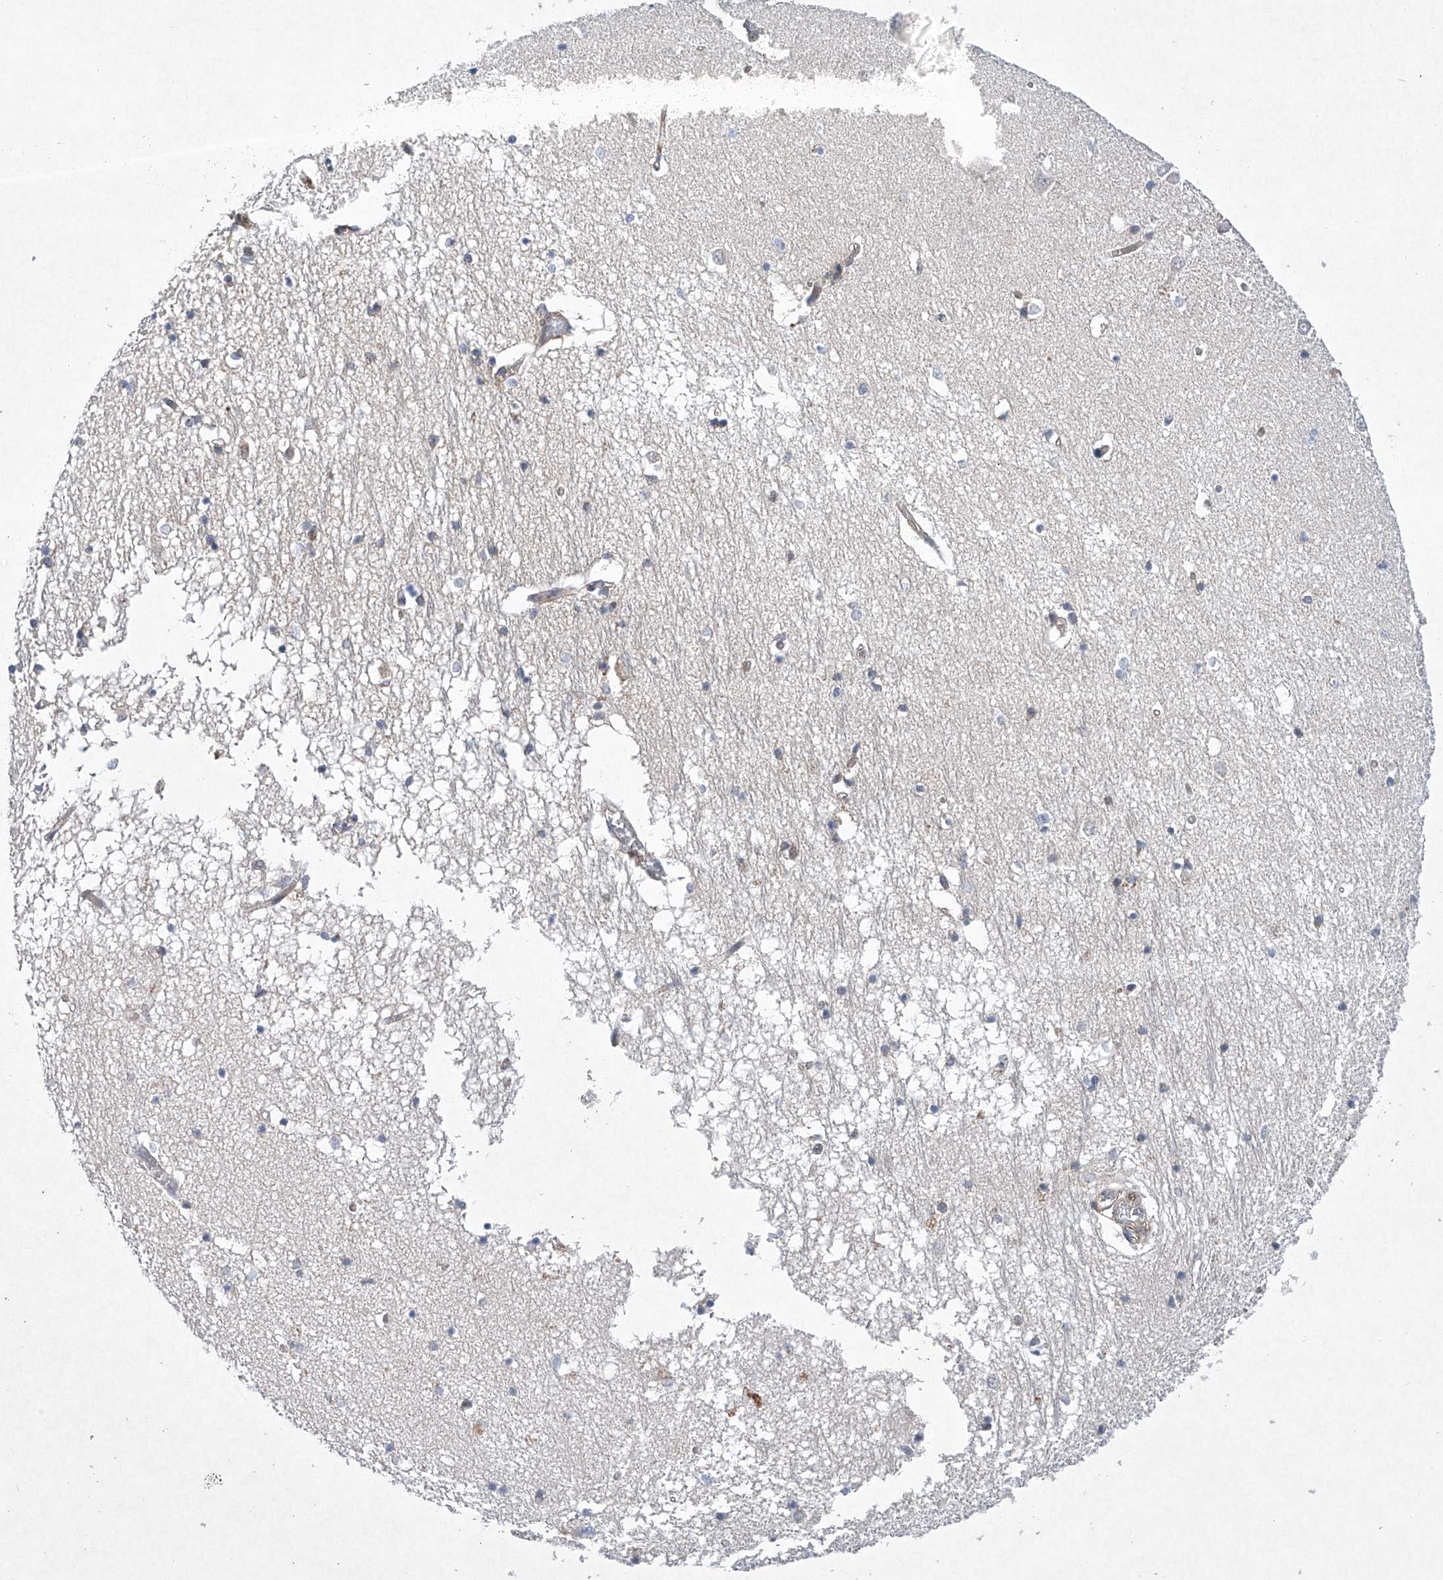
{"staining": {"intensity": "negative", "quantity": "none", "location": "none"}, "tissue": "hippocampus", "cell_type": "Glial cells", "image_type": "normal", "snomed": [{"axis": "morphology", "description": "Normal tissue, NOS"}, {"axis": "topography", "description": "Hippocampus"}], "caption": "This is an immunohistochemistry (IHC) histopathology image of benign human hippocampus. There is no positivity in glial cells.", "gene": "CISH", "patient": {"sex": "male", "age": 70}}